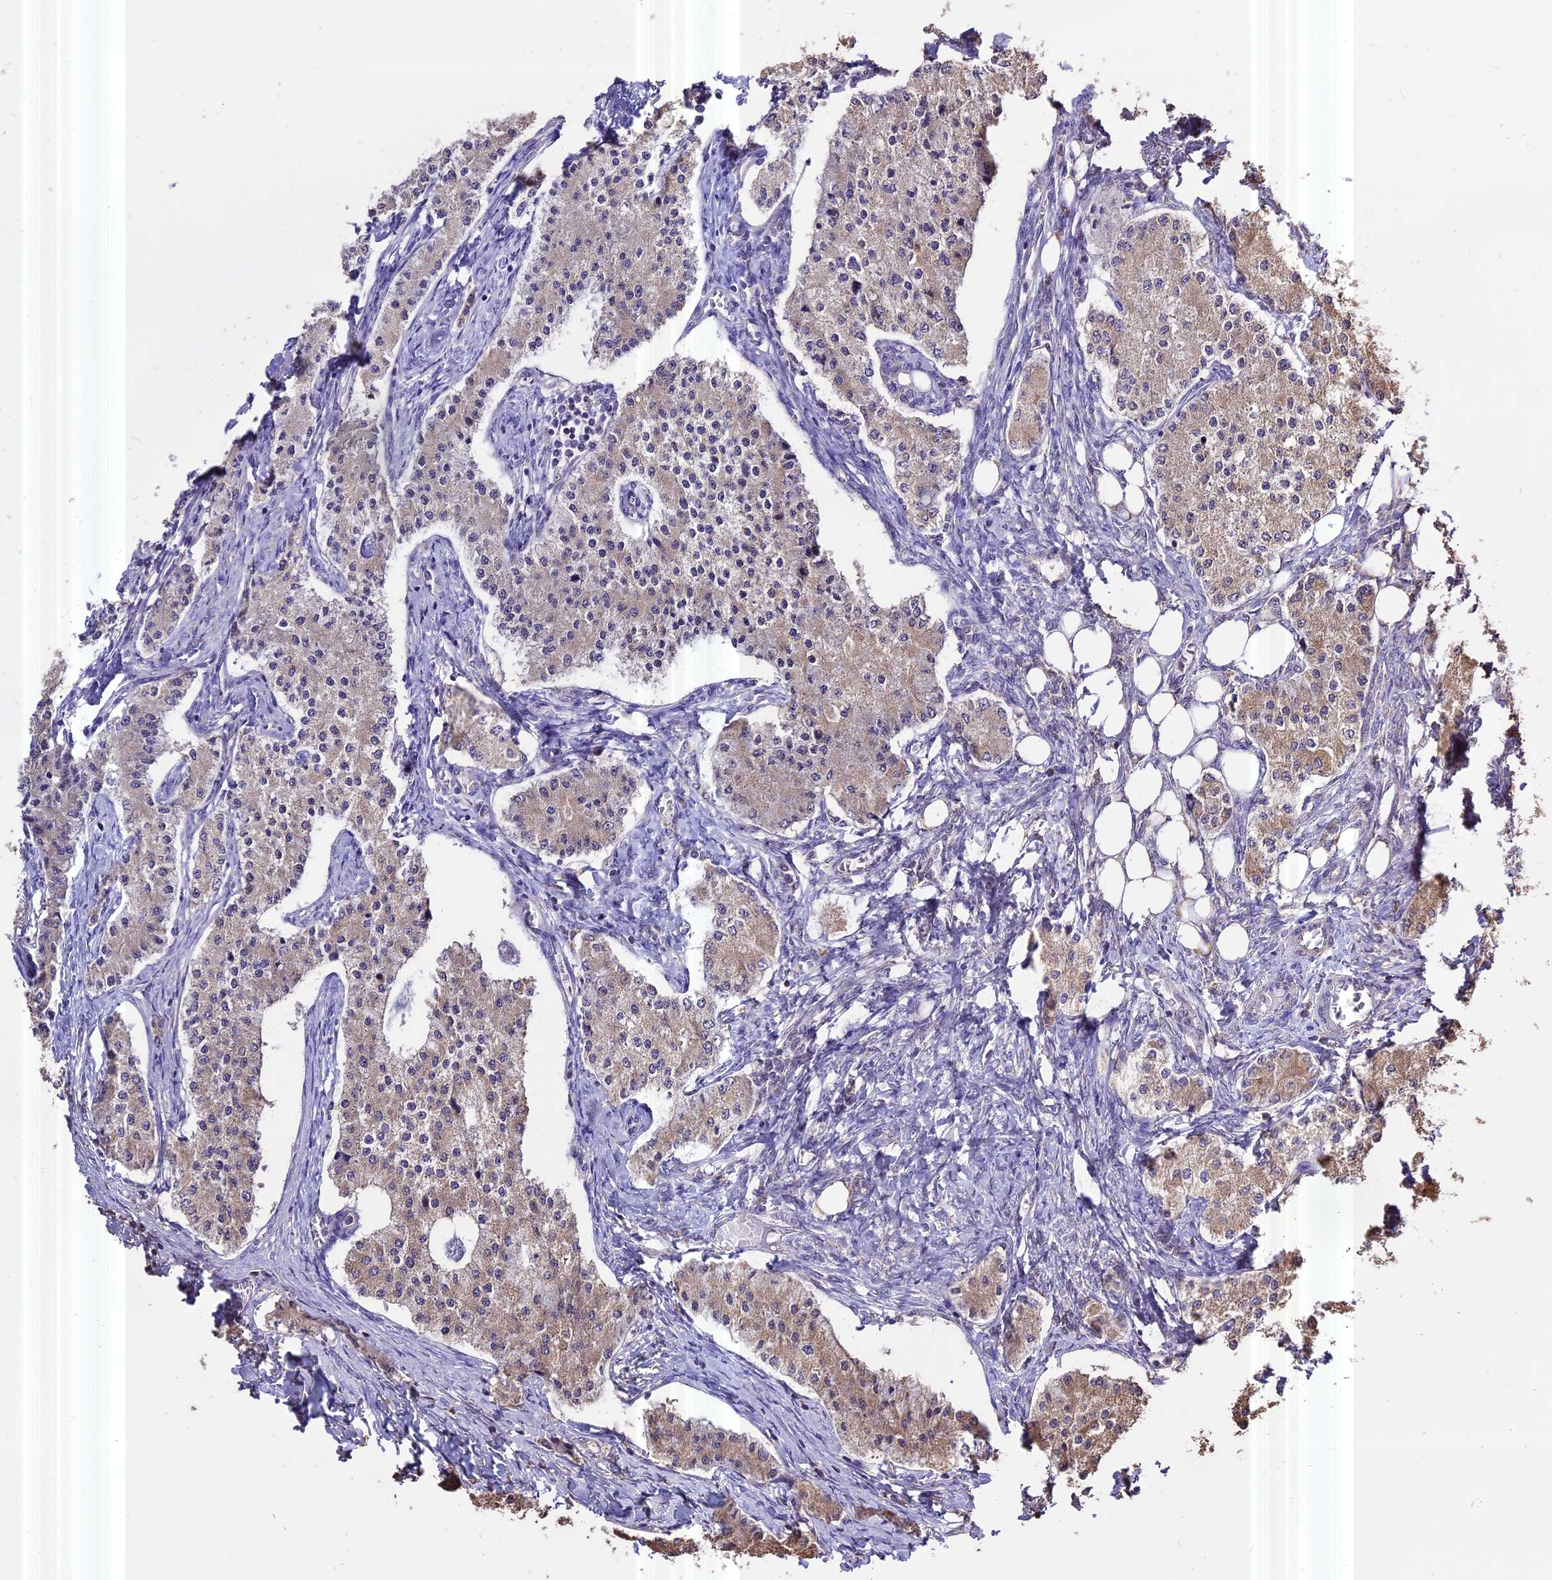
{"staining": {"intensity": "weak", "quantity": "25%-75%", "location": "cytoplasmic/membranous"}, "tissue": "carcinoid", "cell_type": "Tumor cells", "image_type": "cancer", "snomed": [{"axis": "morphology", "description": "Carcinoid, malignant, NOS"}, {"axis": "topography", "description": "Colon"}], "caption": "A brown stain labels weak cytoplasmic/membranous expression of a protein in malignant carcinoid tumor cells.", "gene": "PGPEP1L", "patient": {"sex": "female", "age": 52}}